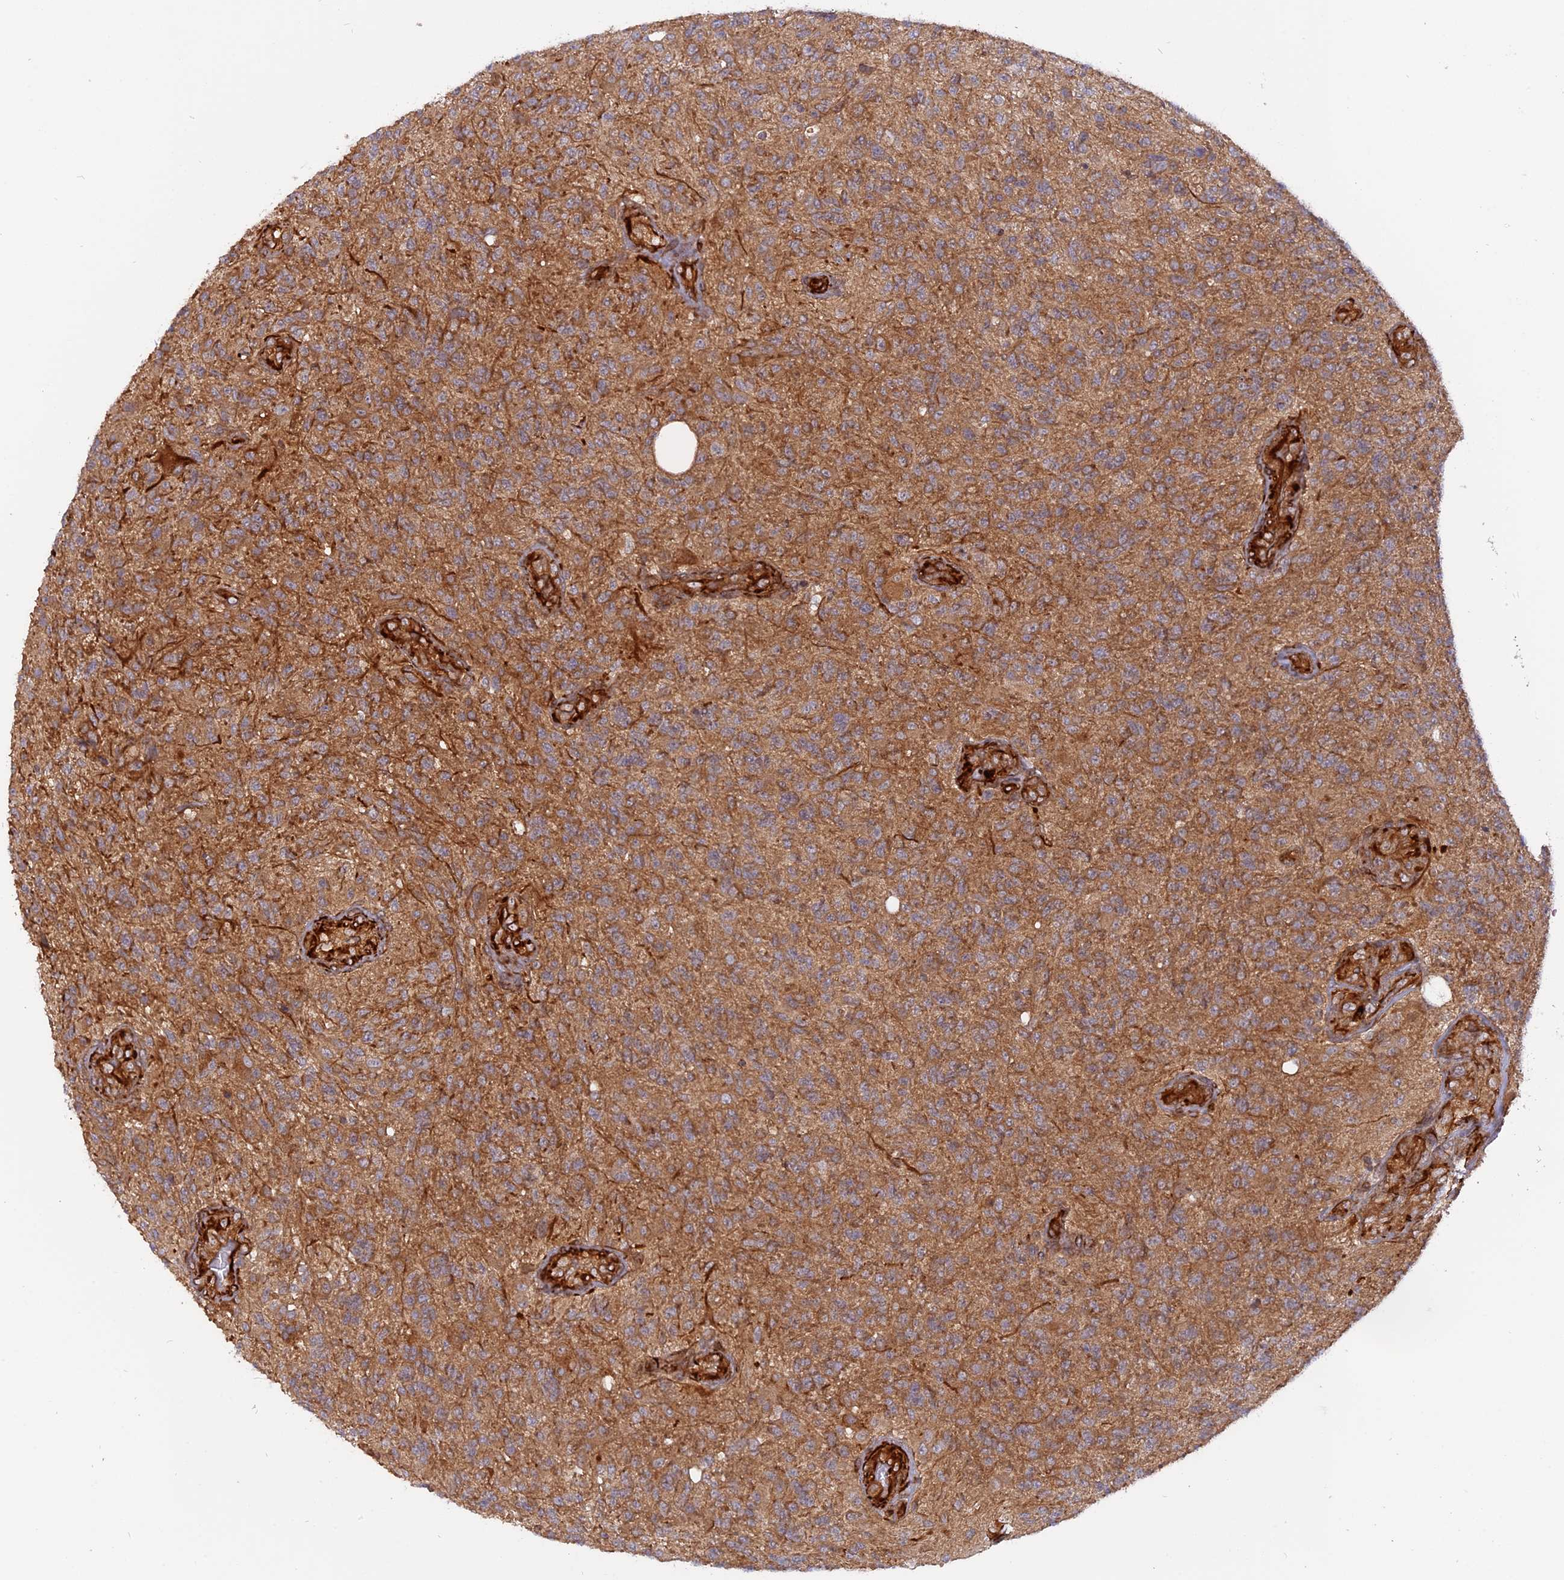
{"staining": {"intensity": "moderate", "quantity": ">75%", "location": "cytoplasmic/membranous"}, "tissue": "glioma", "cell_type": "Tumor cells", "image_type": "cancer", "snomed": [{"axis": "morphology", "description": "Glioma, malignant, High grade"}, {"axis": "topography", "description": "Brain"}], "caption": "The immunohistochemical stain shows moderate cytoplasmic/membranous expression in tumor cells of glioma tissue.", "gene": "PHLDB3", "patient": {"sex": "male", "age": 56}}